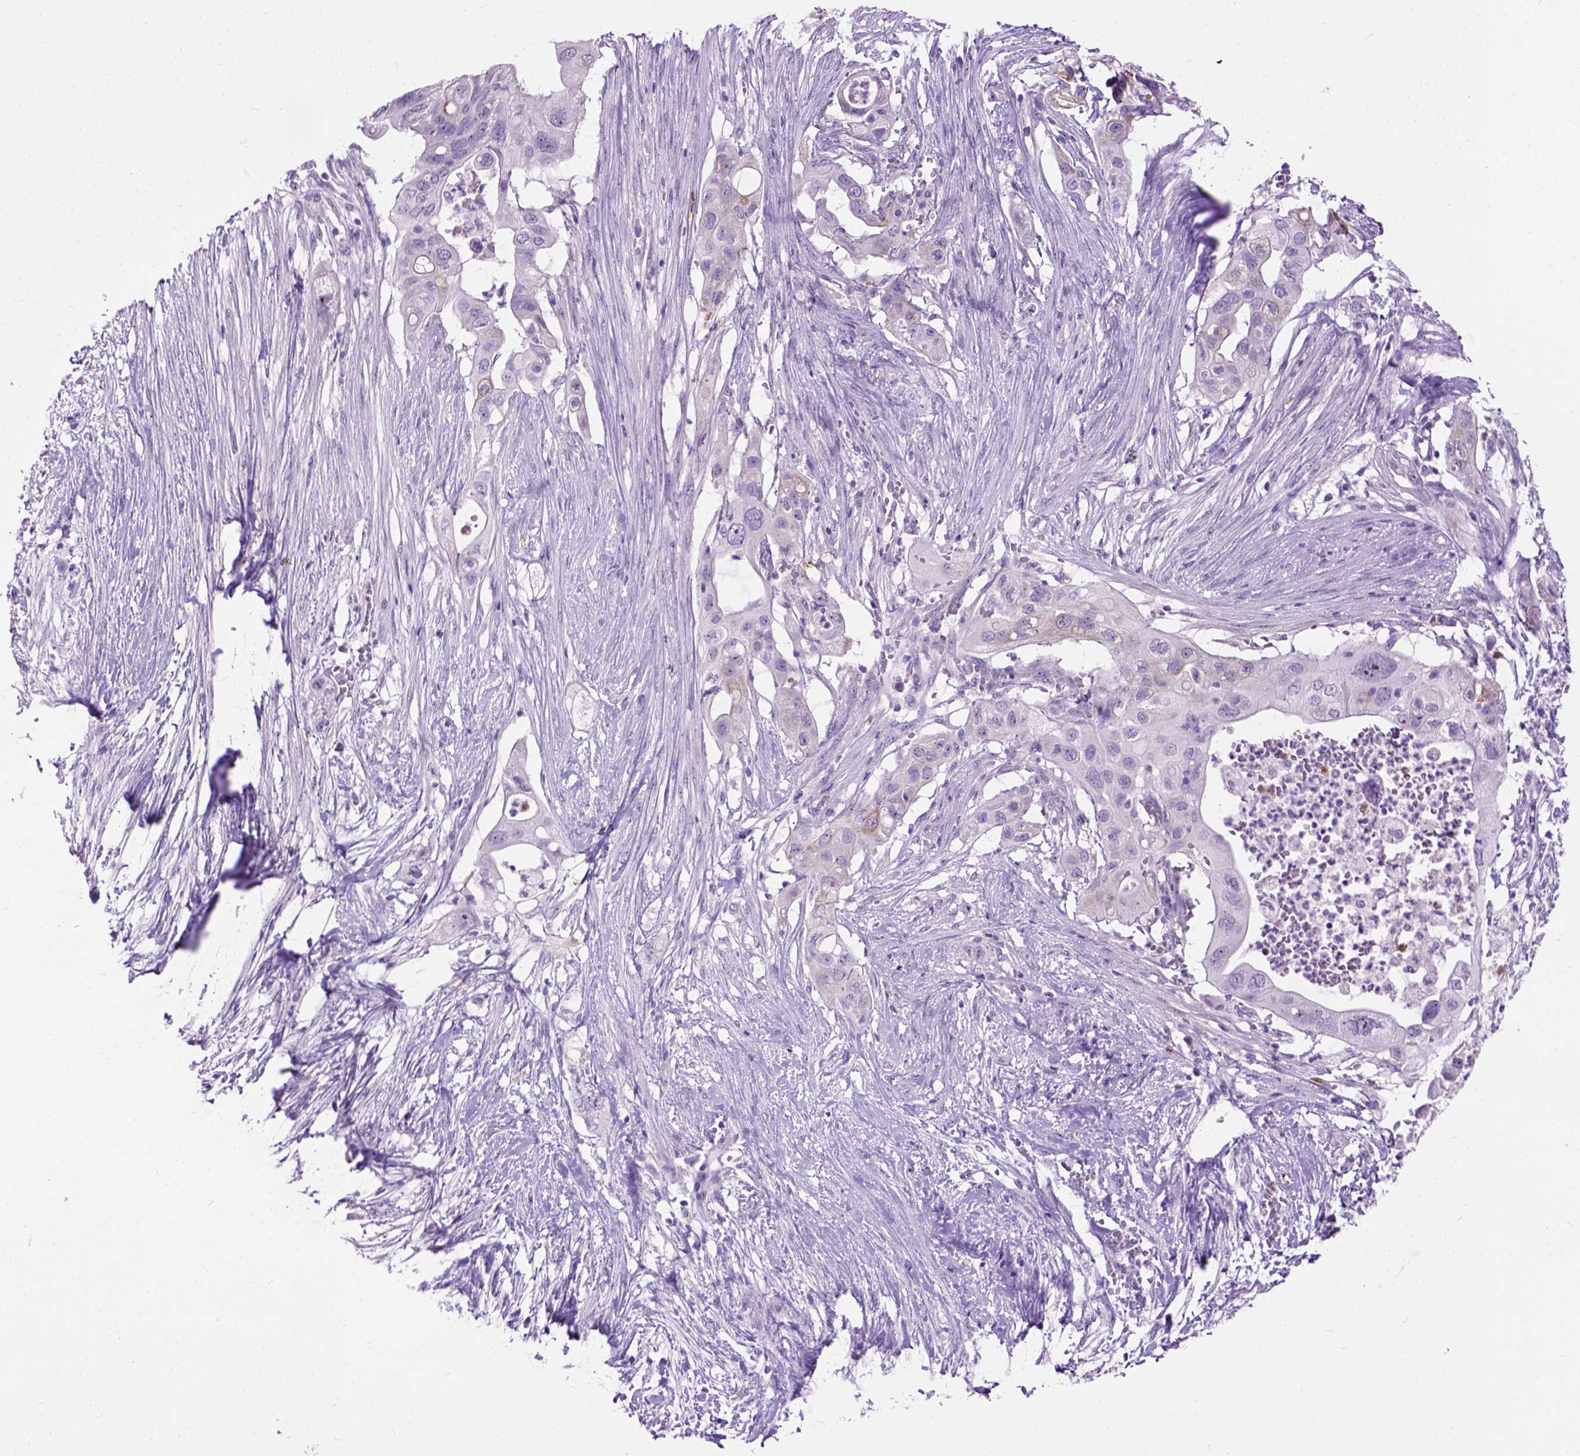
{"staining": {"intensity": "negative", "quantity": "none", "location": "none"}, "tissue": "pancreatic cancer", "cell_type": "Tumor cells", "image_type": "cancer", "snomed": [{"axis": "morphology", "description": "Adenocarcinoma, NOS"}, {"axis": "topography", "description": "Pancreas"}], "caption": "An immunohistochemistry (IHC) histopathology image of pancreatic adenocarcinoma is shown. There is no staining in tumor cells of pancreatic adenocarcinoma.", "gene": "MAPT", "patient": {"sex": "female", "age": 72}}